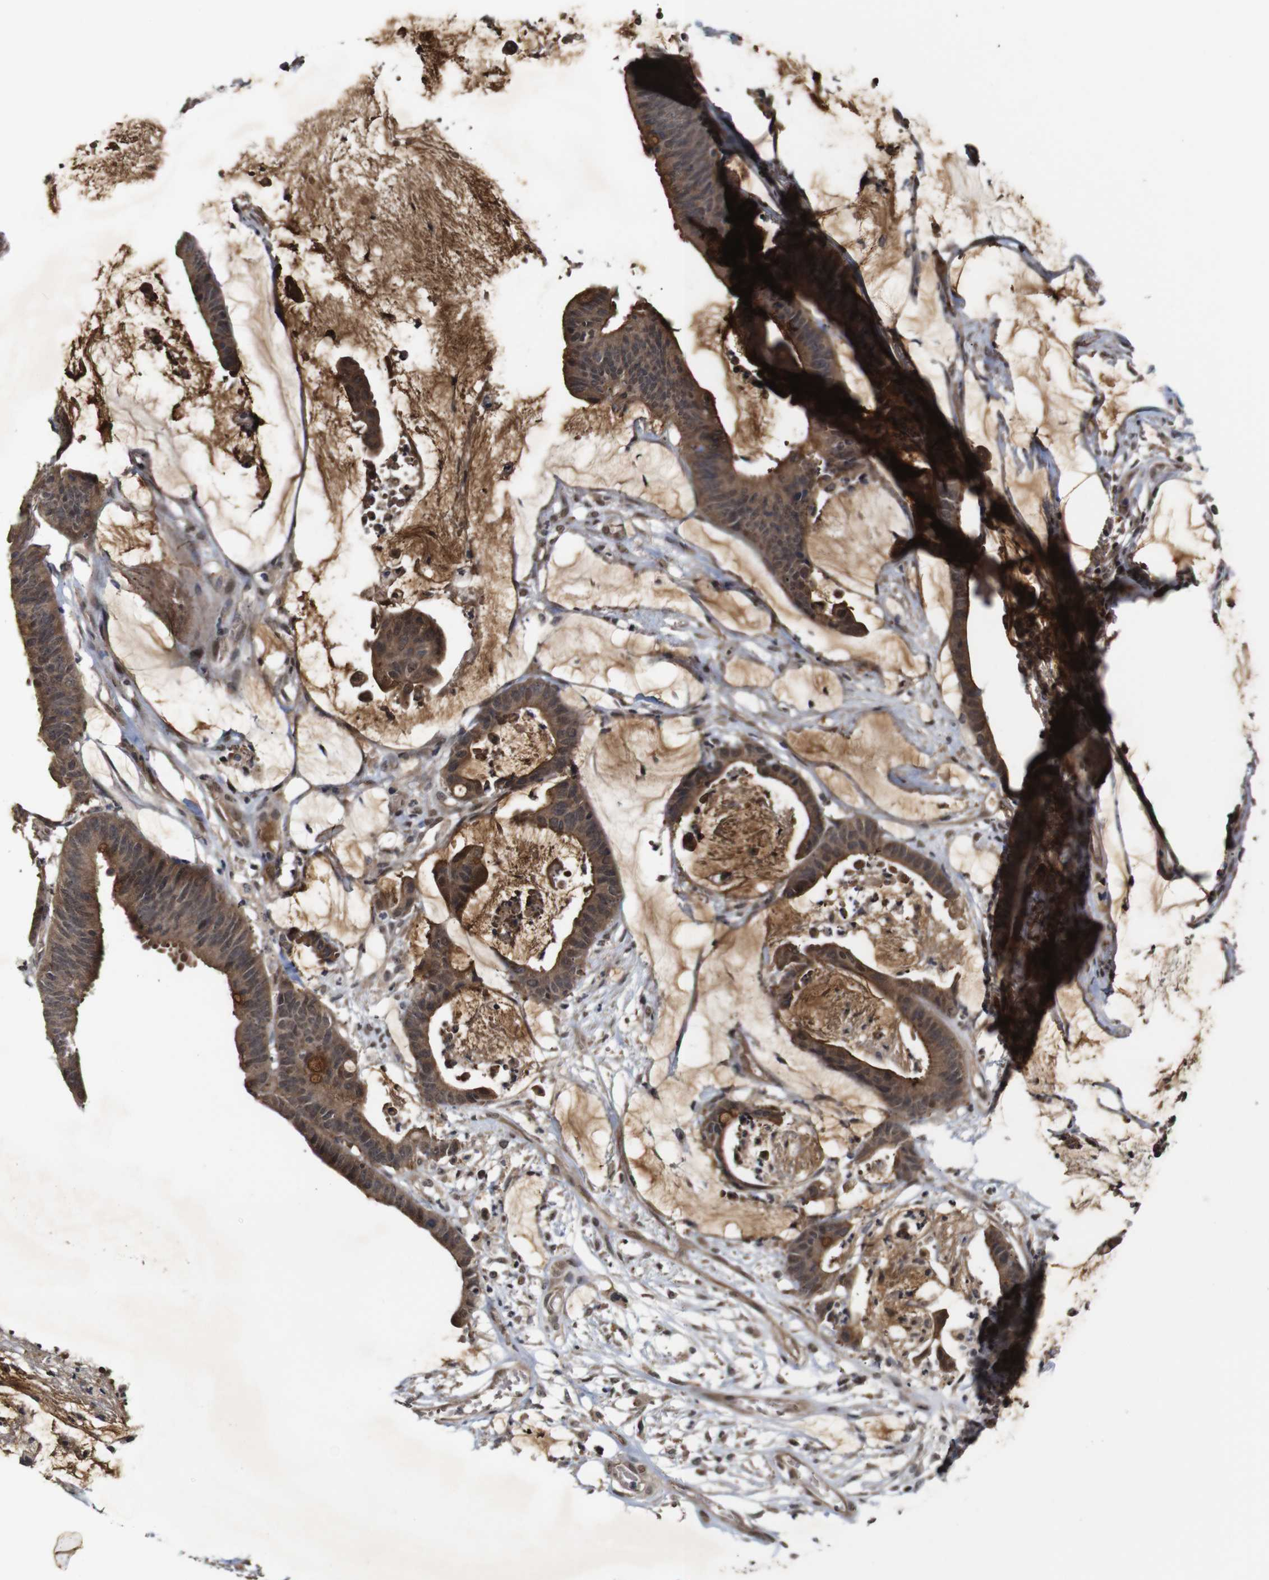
{"staining": {"intensity": "moderate", "quantity": ">75%", "location": "cytoplasmic/membranous"}, "tissue": "colorectal cancer", "cell_type": "Tumor cells", "image_type": "cancer", "snomed": [{"axis": "morphology", "description": "Adenocarcinoma, NOS"}, {"axis": "topography", "description": "Rectum"}], "caption": "Tumor cells reveal moderate cytoplasmic/membranous positivity in about >75% of cells in colorectal adenocarcinoma.", "gene": "NANOS1", "patient": {"sex": "female", "age": 66}}